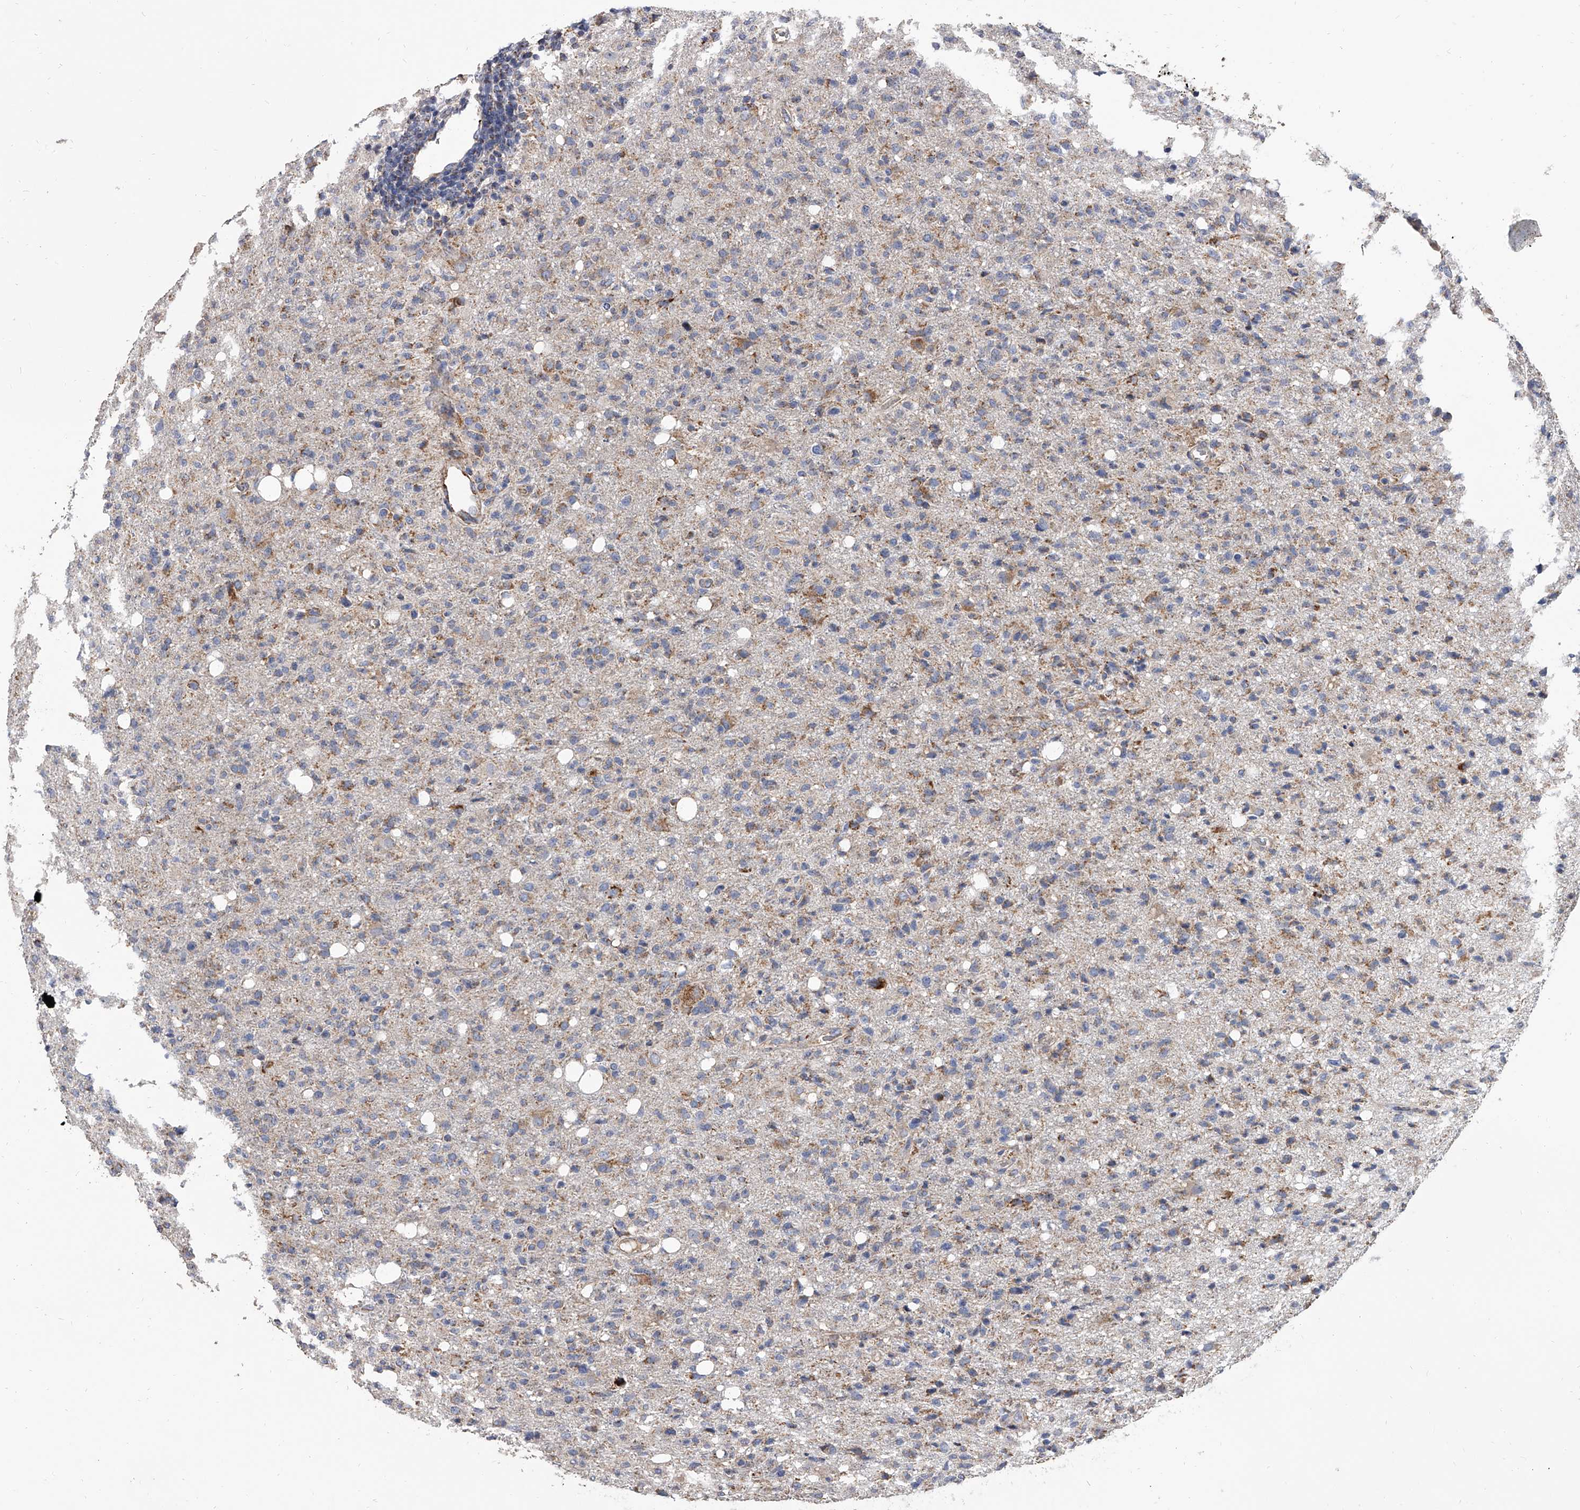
{"staining": {"intensity": "moderate", "quantity": "25%-75%", "location": "cytoplasmic/membranous"}, "tissue": "glioma", "cell_type": "Tumor cells", "image_type": "cancer", "snomed": [{"axis": "morphology", "description": "Glioma, malignant, High grade"}, {"axis": "topography", "description": "Brain"}], "caption": "Immunohistochemical staining of glioma reveals moderate cytoplasmic/membranous protein expression in about 25%-75% of tumor cells. Nuclei are stained in blue.", "gene": "MRPL28", "patient": {"sex": "female", "age": 57}}